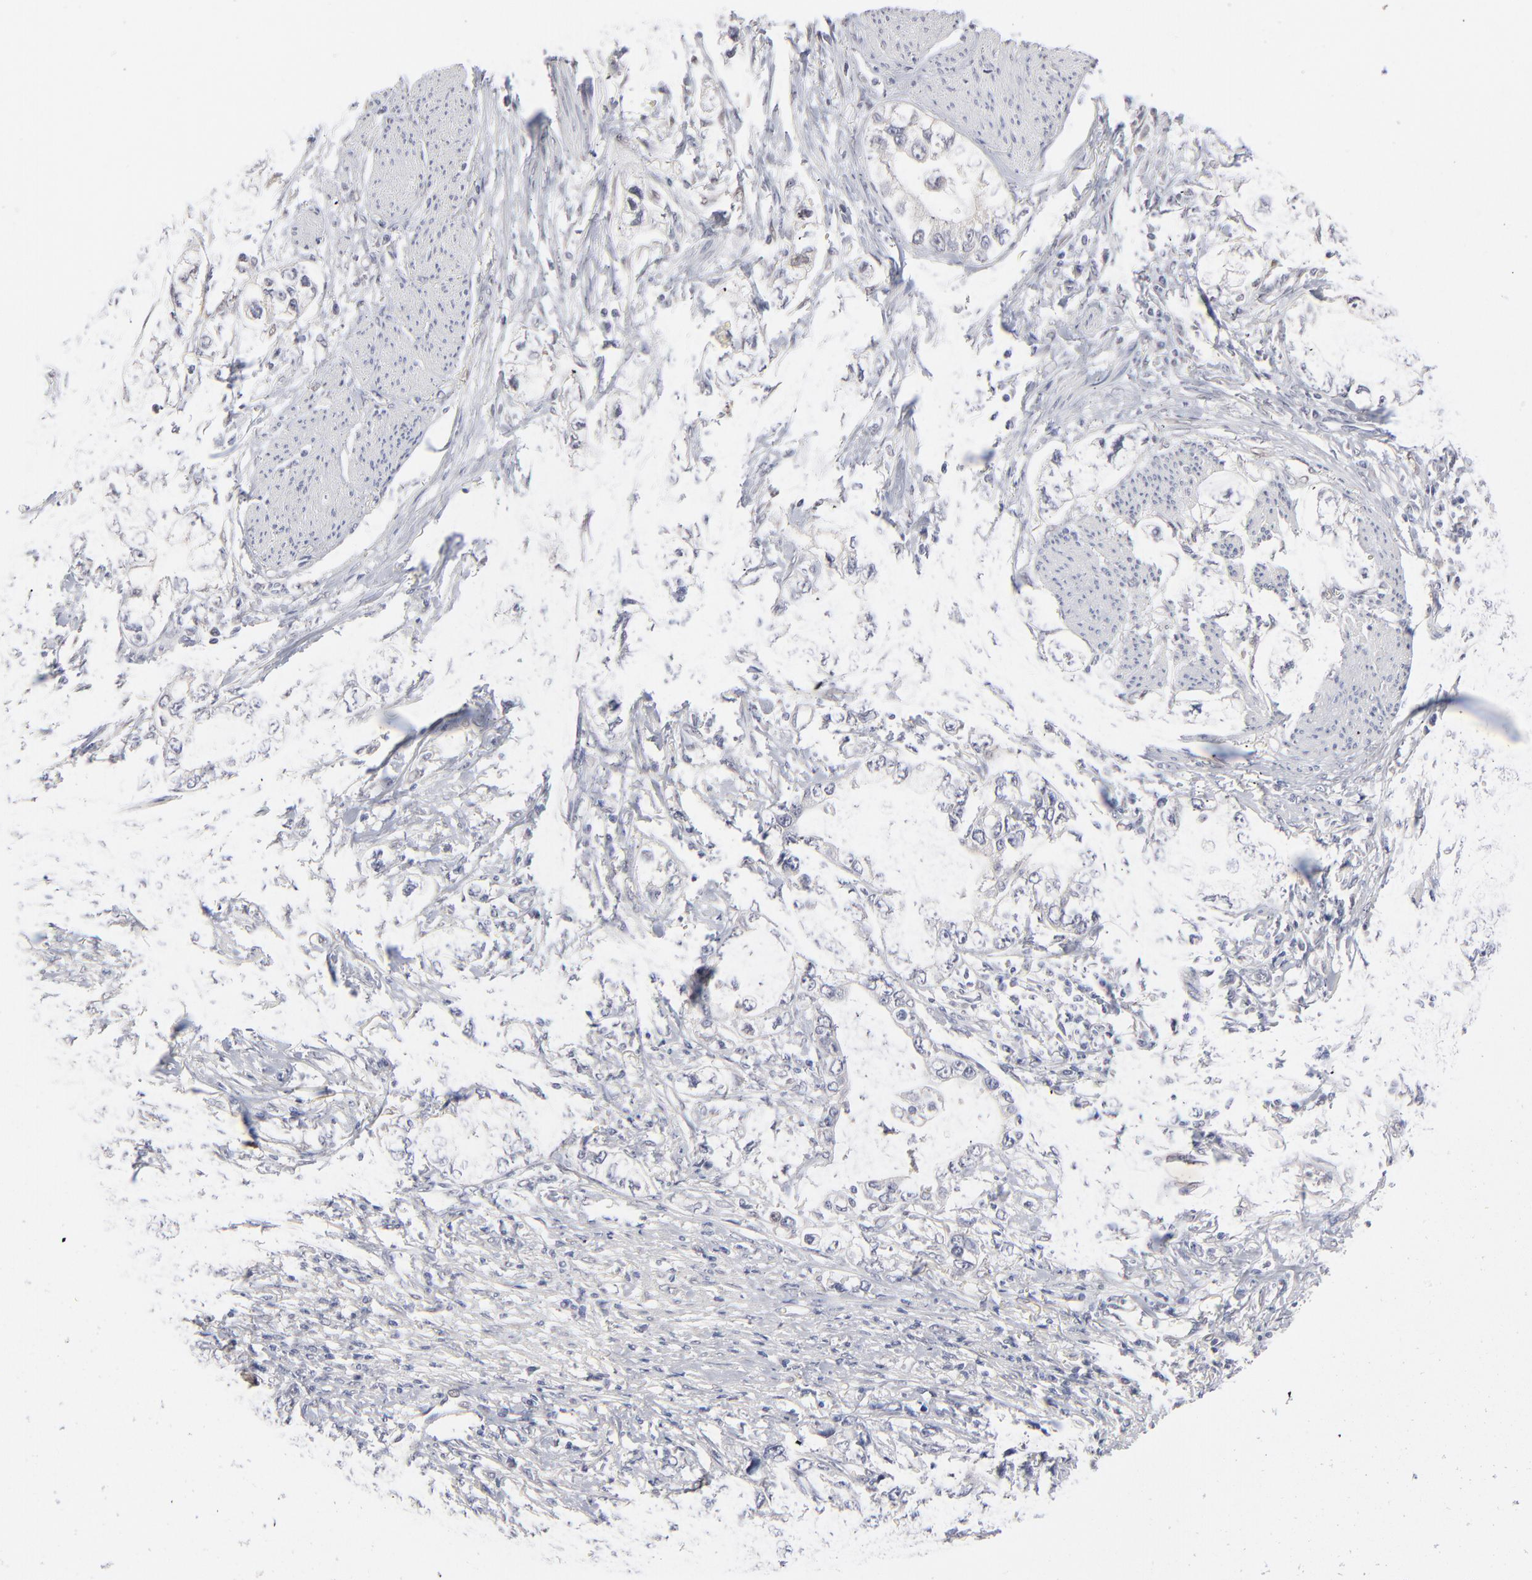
{"staining": {"intensity": "weak", "quantity": "<25%", "location": "cytoplasmic/membranous"}, "tissue": "stomach cancer", "cell_type": "Tumor cells", "image_type": "cancer", "snomed": [{"axis": "morphology", "description": "Adenocarcinoma, NOS"}, {"axis": "topography", "description": "Stomach, lower"}], "caption": "An image of stomach cancer (adenocarcinoma) stained for a protein reveals no brown staining in tumor cells. Brightfield microscopy of immunohistochemistry (IHC) stained with DAB (3,3'-diaminobenzidine) (brown) and hematoxylin (blue), captured at high magnification.", "gene": "RBM3", "patient": {"sex": "female", "age": 93}}